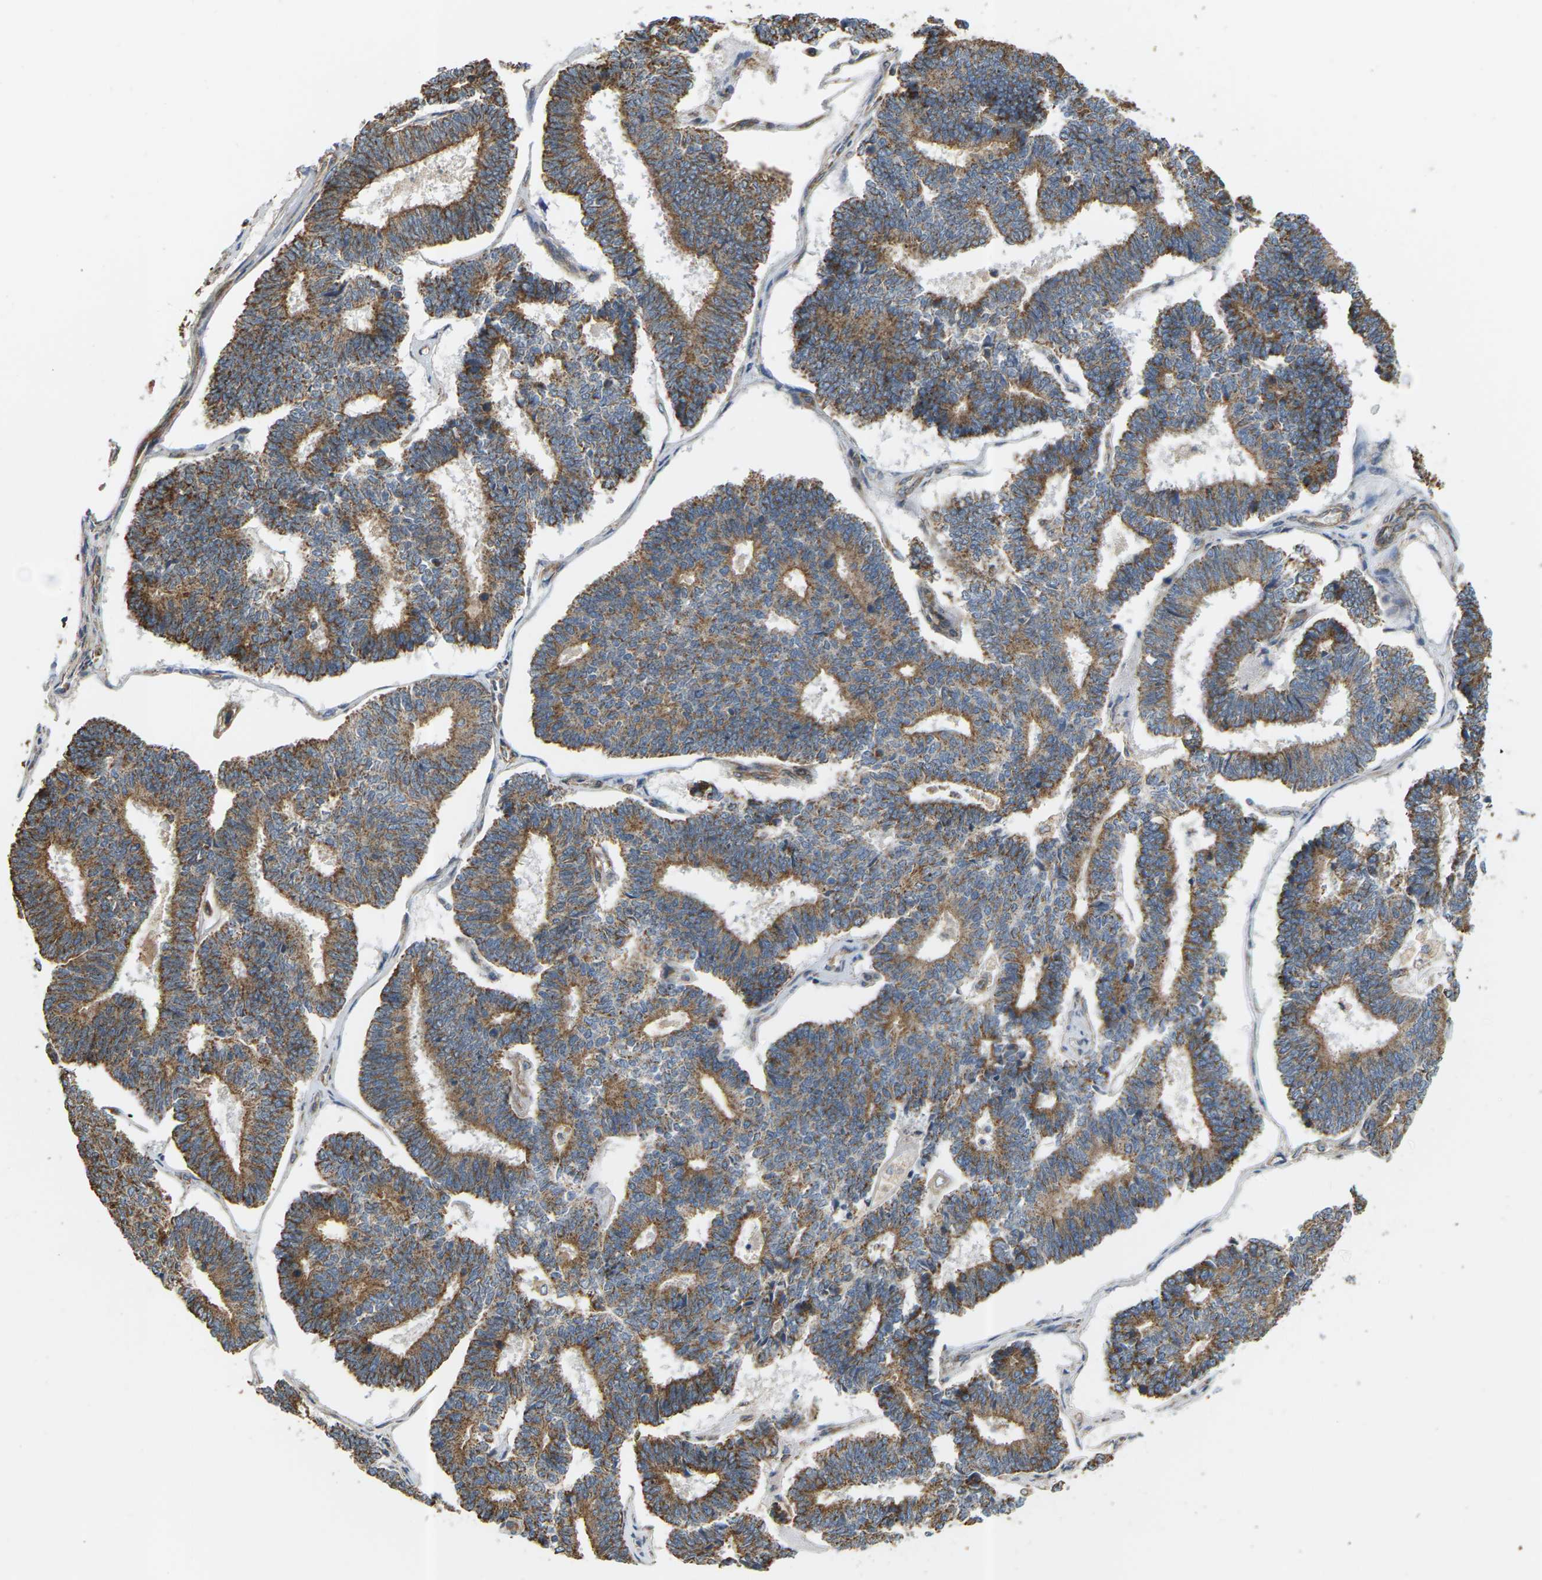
{"staining": {"intensity": "moderate", "quantity": ">75%", "location": "cytoplasmic/membranous"}, "tissue": "endometrial cancer", "cell_type": "Tumor cells", "image_type": "cancer", "snomed": [{"axis": "morphology", "description": "Adenocarcinoma, NOS"}, {"axis": "topography", "description": "Endometrium"}], "caption": "Brown immunohistochemical staining in human adenocarcinoma (endometrial) exhibits moderate cytoplasmic/membranous staining in about >75% of tumor cells. (DAB IHC with brightfield microscopy, high magnification).", "gene": "PCDHB4", "patient": {"sex": "female", "age": 70}}